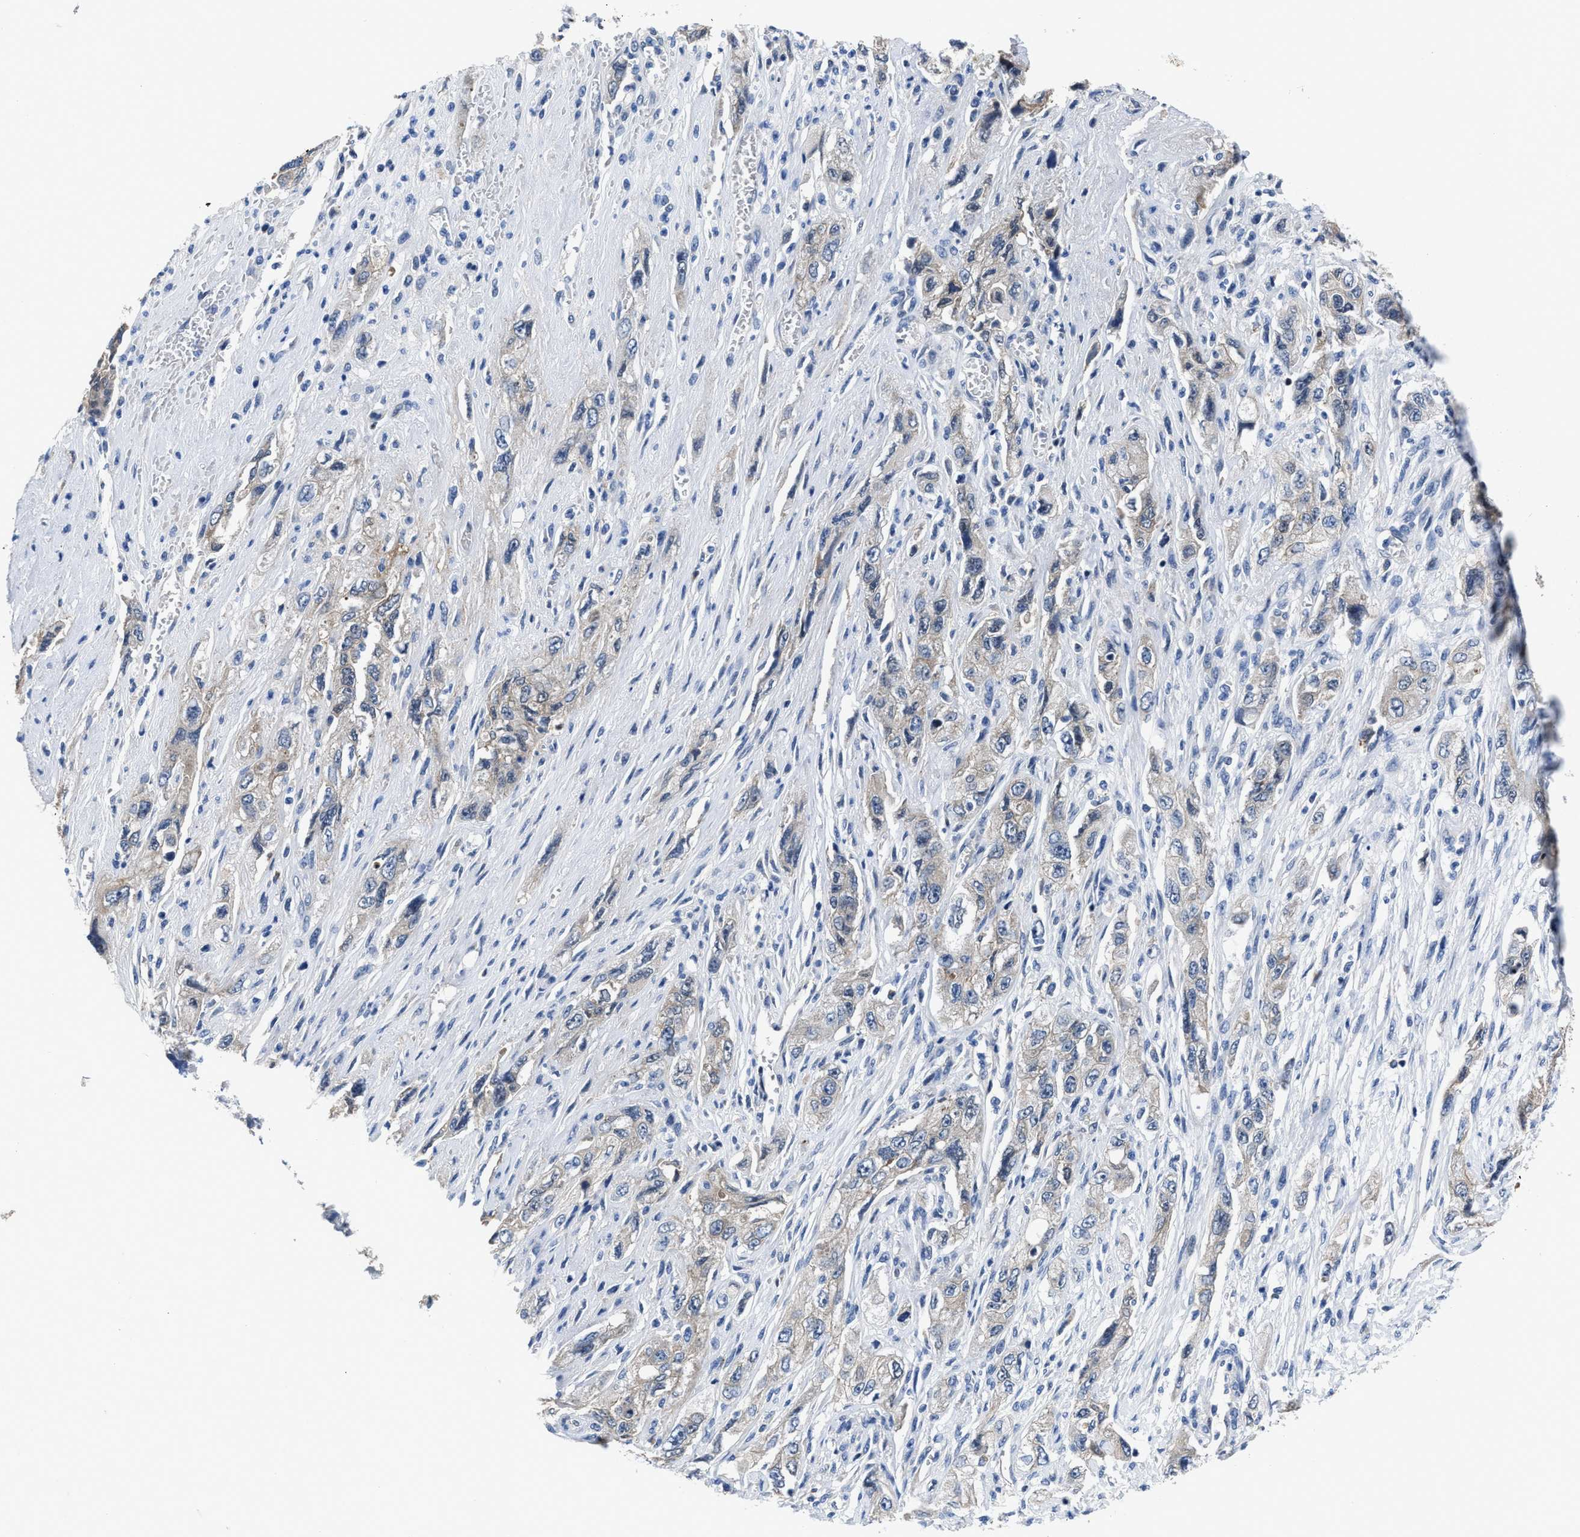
{"staining": {"intensity": "weak", "quantity": "25%-75%", "location": "cytoplasmic/membranous"}, "tissue": "pancreatic cancer", "cell_type": "Tumor cells", "image_type": "cancer", "snomed": [{"axis": "morphology", "description": "Adenocarcinoma, NOS"}, {"axis": "topography", "description": "Pancreas"}], "caption": "Tumor cells reveal weak cytoplasmic/membranous positivity in approximately 25%-75% of cells in pancreatic cancer (adenocarcinoma).", "gene": "GHITM", "patient": {"sex": "female", "age": 73}}